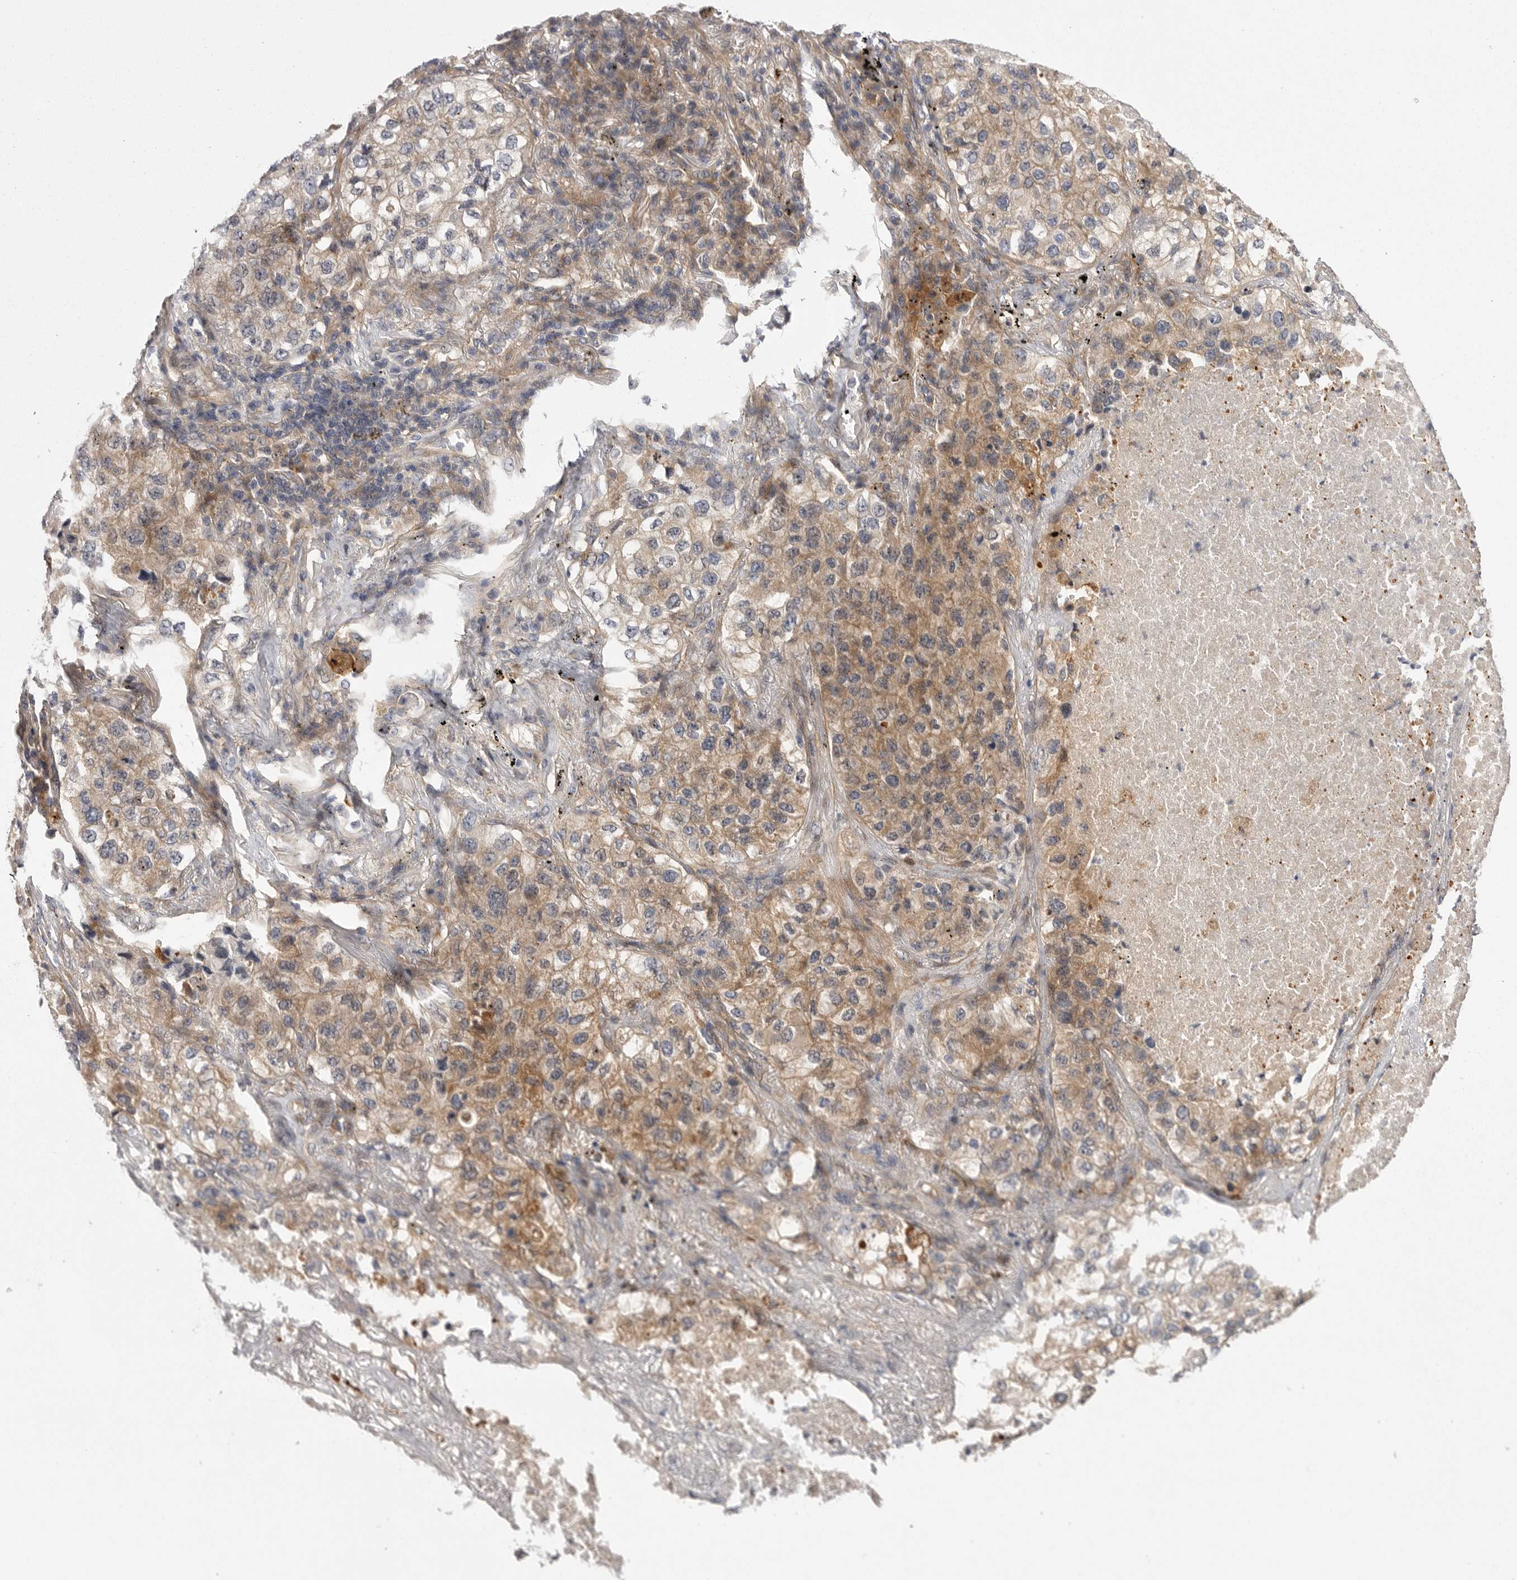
{"staining": {"intensity": "weak", "quantity": "25%-75%", "location": "cytoplasmic/membranous"}, "tissue": "lung cancer", "cell_type": "Tumor cells", "image_type": "cancer", "snomed": [{"axis": "morphology", "description": "Adenocarcinoma, NOS"}, {"axis": "topography", "description": "Lung"}], "caption": "A histopathology image of lung cancer stained for a protein shows weak cytoplasmic/membranous brown staining in tumor cells. Using DAB (brown) and hematoxylin (blue) stains, captured at high magnification using brightfield microscopy.", "gene": "OSBPL9", "patient": {"sex": "male", "age": 63}}